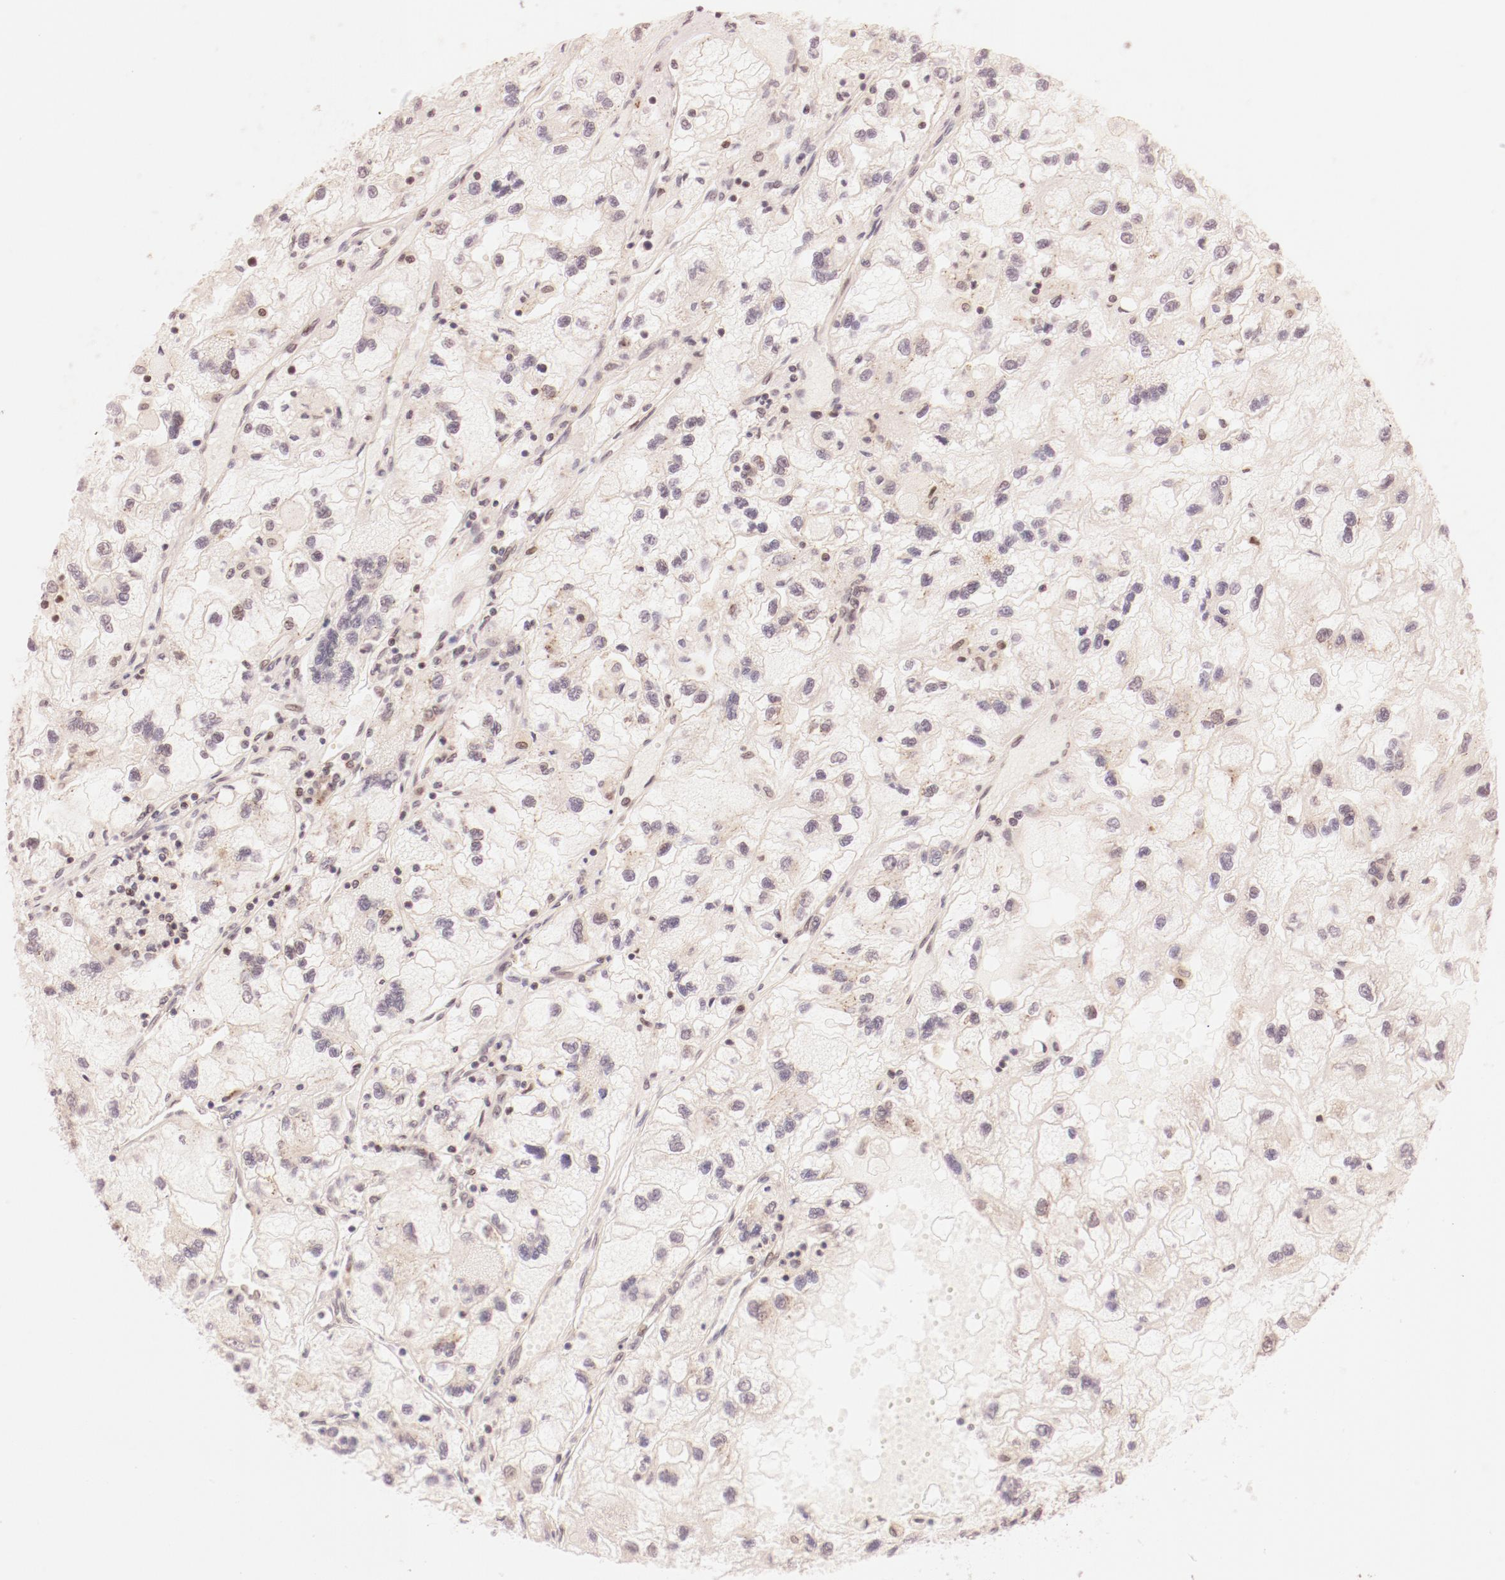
{"staining": {"intensity": "negative", "quantity": "none", "location": "none"}, "tissue": "renal cancer", "cell_type": "Tumor cells", "image_type": "cancer", "snomed": [{"axis": "morphology", "description": "Normal tissue, NOS"}, {"axis": "morphology", "description": "Adenocarcinoma, NOS"}, {"axis": "topography", "description": "Kidney"}], "caption": "Renal cancer stained for a protein using immunohistochemistry (IHC) demonstrates no expression tumor cells.", "gene": "RPL12", "patient": {"sex": "male", "age": 71}}